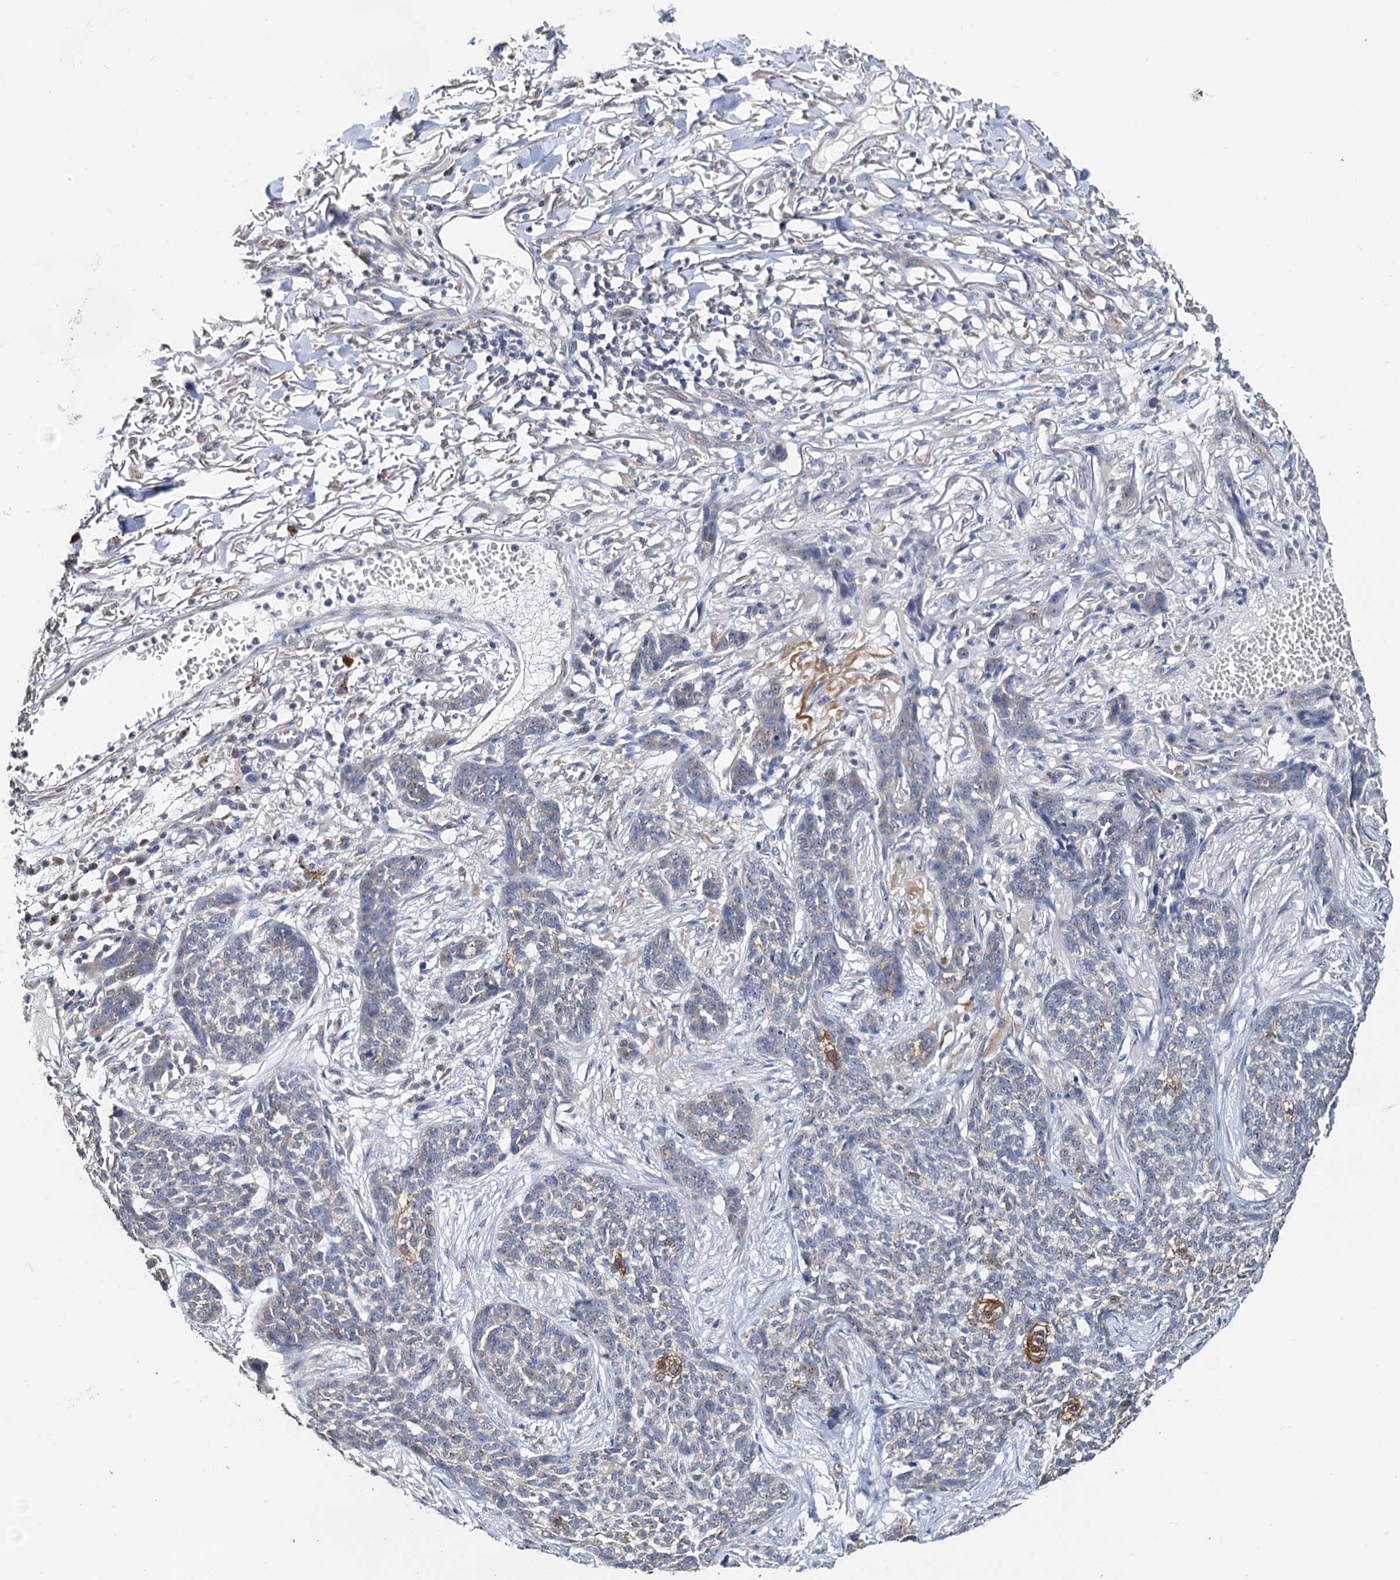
{"staining": {"intensity": "moderate", "quantity": "<25%", "location": "cytoplasmic/membranous,nuclear"}, "tissue": "skin cancer", "cell_type": "Tumor cells", "image_type": "cancer", "snomed": [{"axis": "morphology", "description": "Basal cell carcinoma"}, {"axis": "topography", "description": "Skin"}], "caption": "Protein staining displays moderate cytoplasmic/membranous and nuclear staining in approximately <25% of tumor cells in skin basal cell carcinoma.", "gene": "C2CD3", "patient": {"sex": "male", "age": 85}}